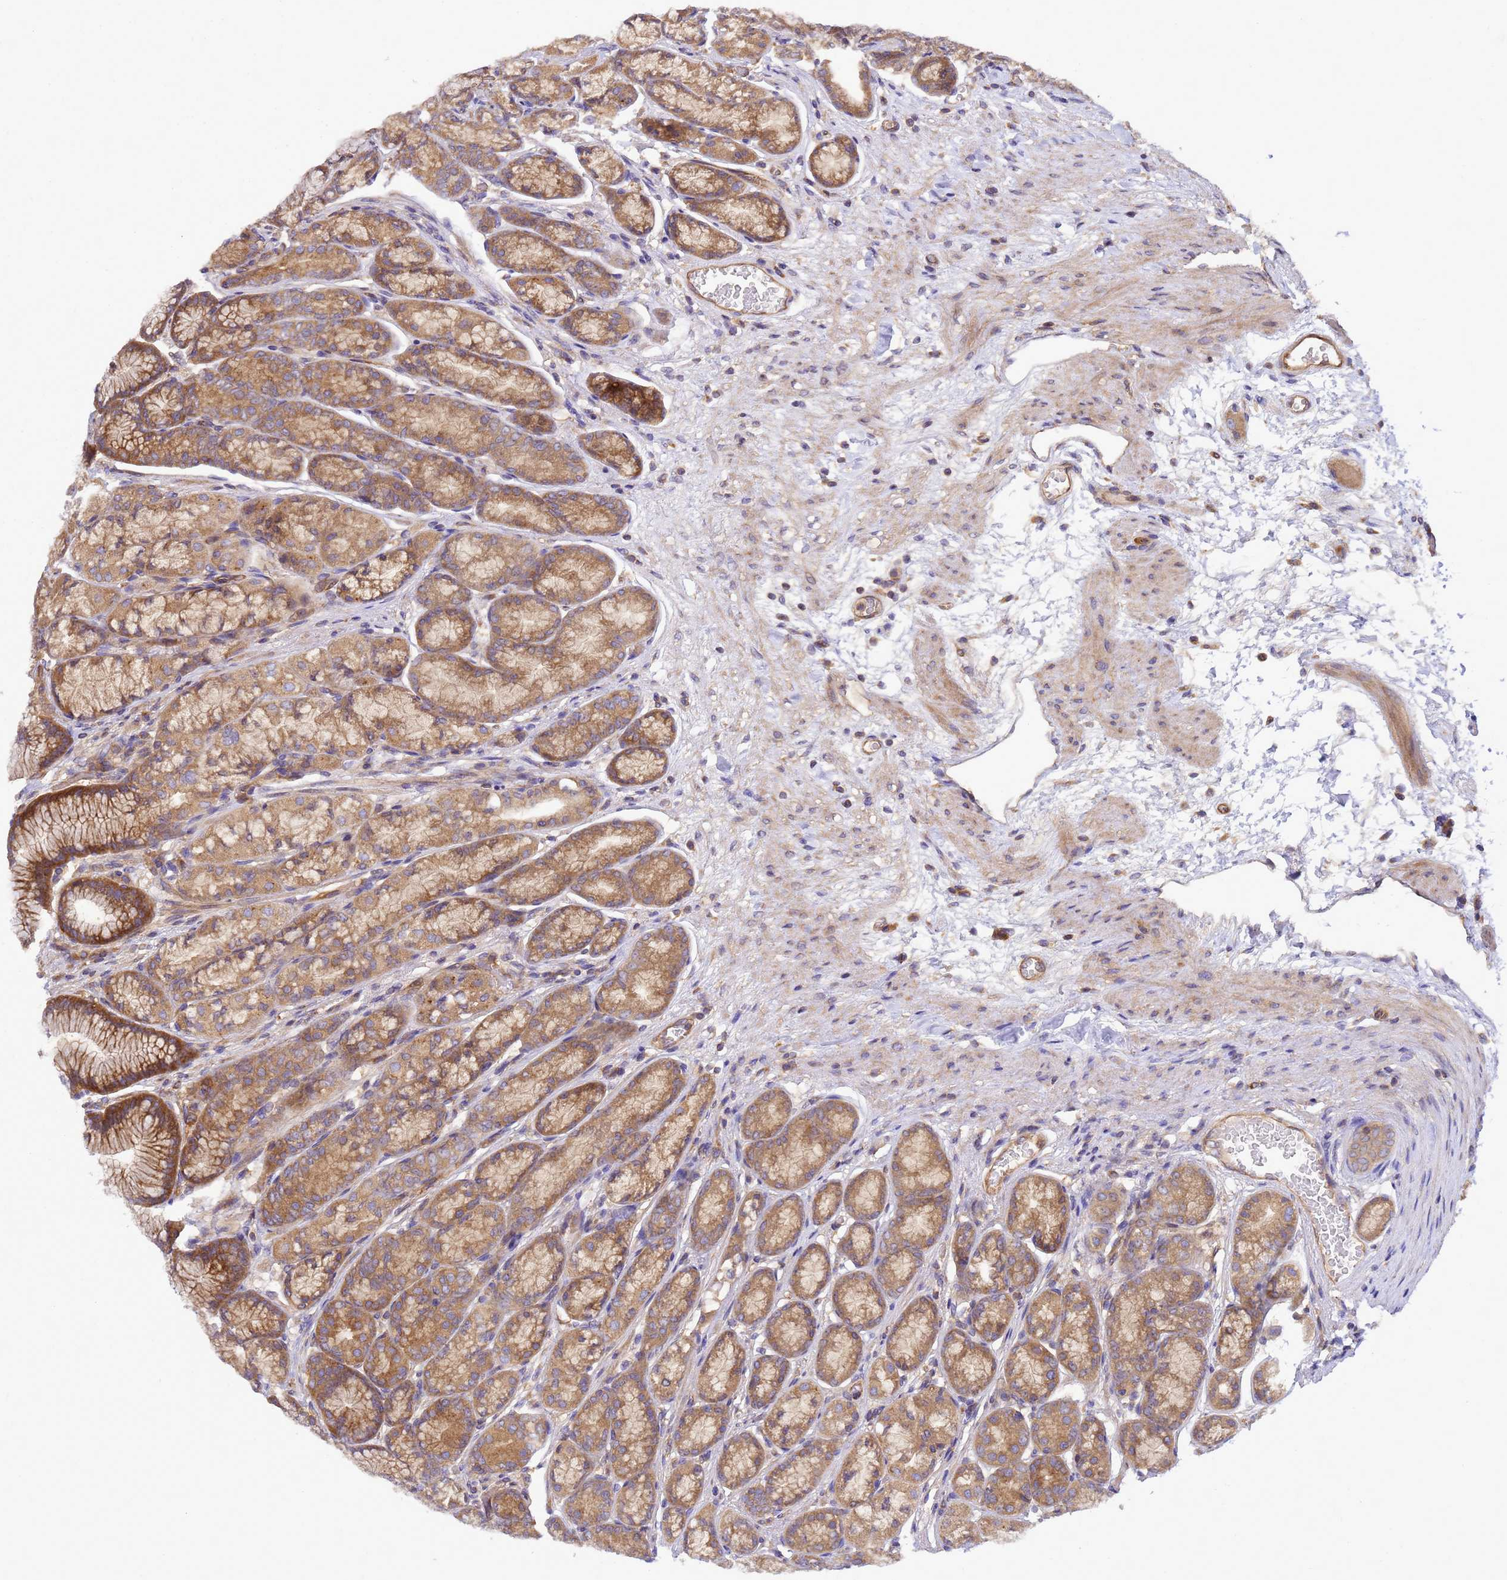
{"staining": {"intensity": "moderate", "quantity": ">75%", "location": "cytoplasmic/membranous"}, "tissue": "stomach", "cell_type": "Glandular cells", "image_type": "normal", "snomed": [{"axis": "morphology", "description": "Normal tissue, NOS"}, {"axis": "morphology", "description": "Adenocarcinoma, NOS"}, {"axis": "morphology", "description": "Adenocarcinoma, High grade"}, {"axis": "topography", "description": "Stomach, upper"}, {"axis": "topography", "description": "Stomach"}], "caption": "This is an image of immunohistochemistry (IHC) staining of unremarkable stomach, which shows moderate expression in the cytoplasmic/membranous of glandular cells.", "gene": "BECN1", "patient": {"sex": "female", "age": 65}}